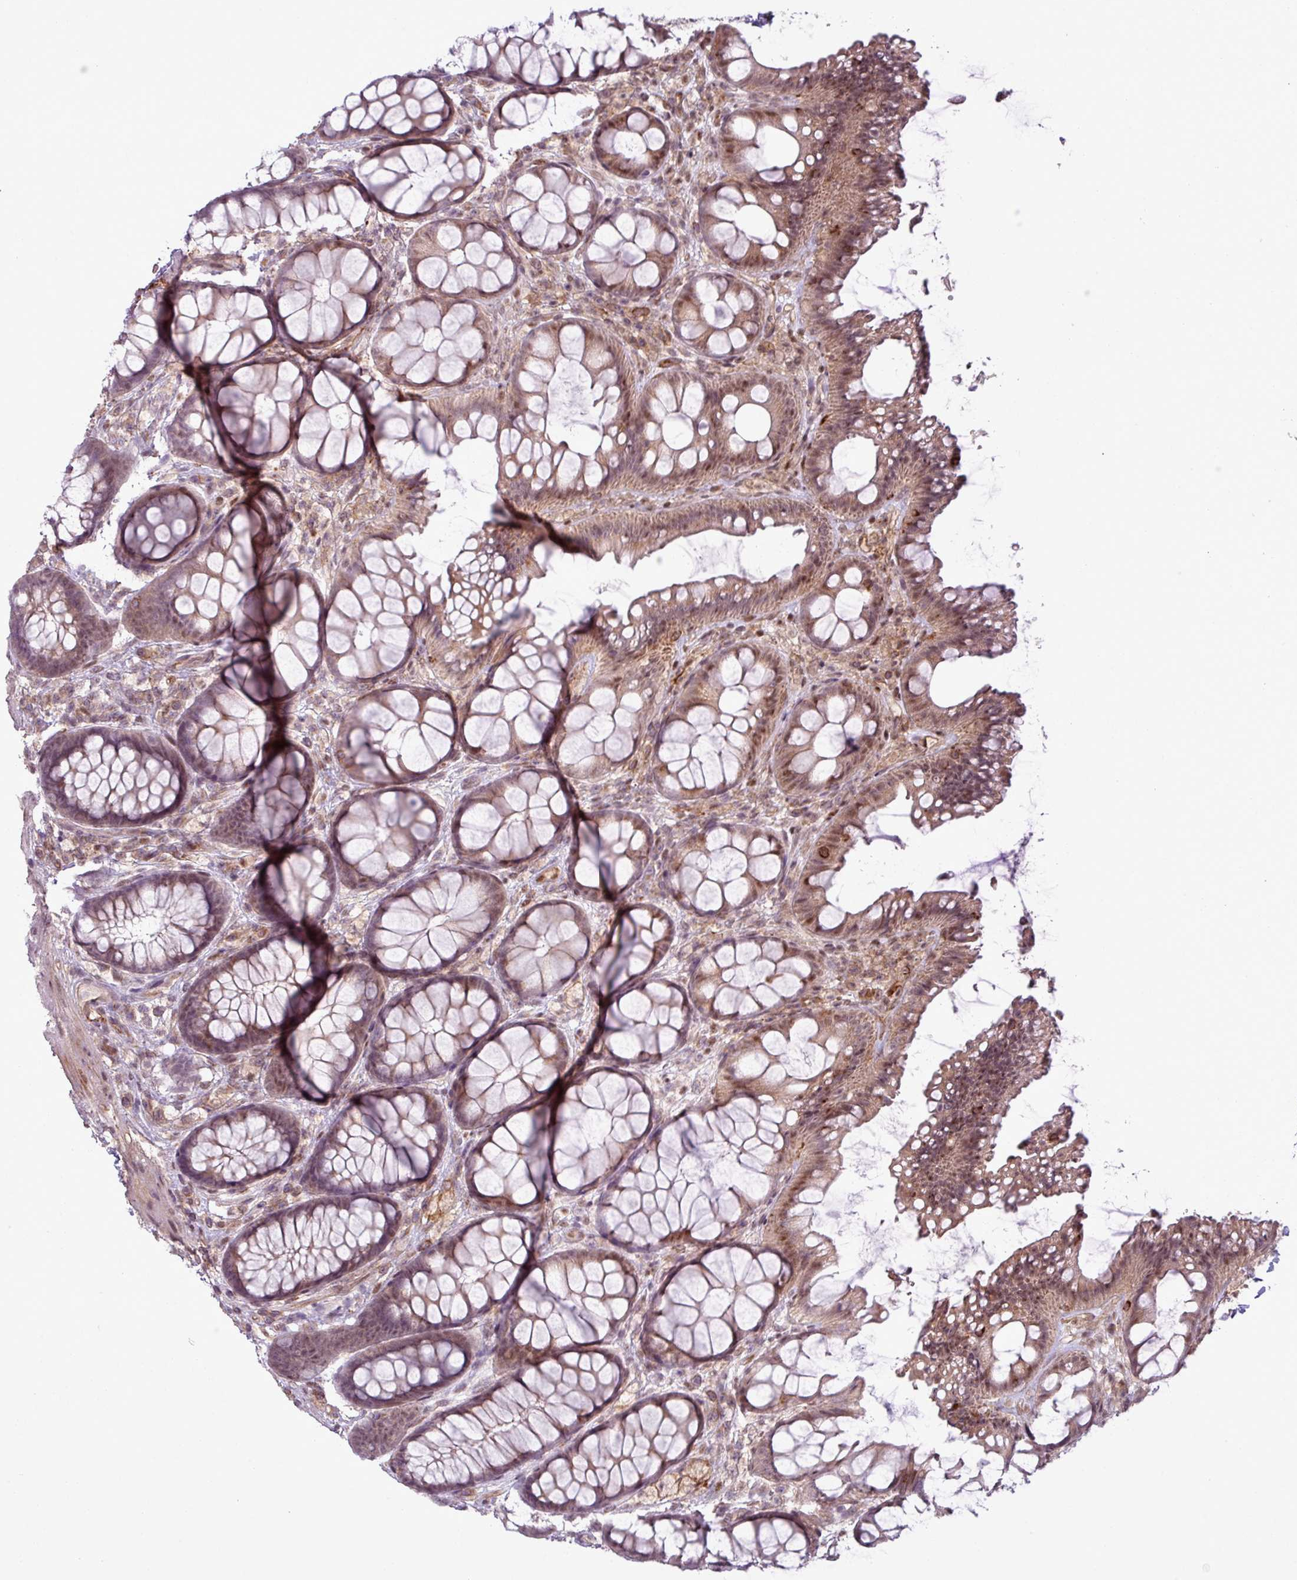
{"staining": {"intensity": "moderate", "quantity": ">75%", "location": "cytoplasmic/membranous,nuclear"}, "tissue": "rectum", "cell_type": "Glandular cells", "image_type": "normal", "snomed": [{"axis": "morphology", "description": "Normal tissue, NOS"}, {"axis": "topography", "description": "Rectum"}], "caption": "Moderate cytoplasmic/membranous,nuclear expression for a protein is identified in about >75% of glandular cells of normal rectum using immunohistochemistry (IHC).", "gene": "ZC2HC1C", "patient": {"sex": "female", "age": 67}}